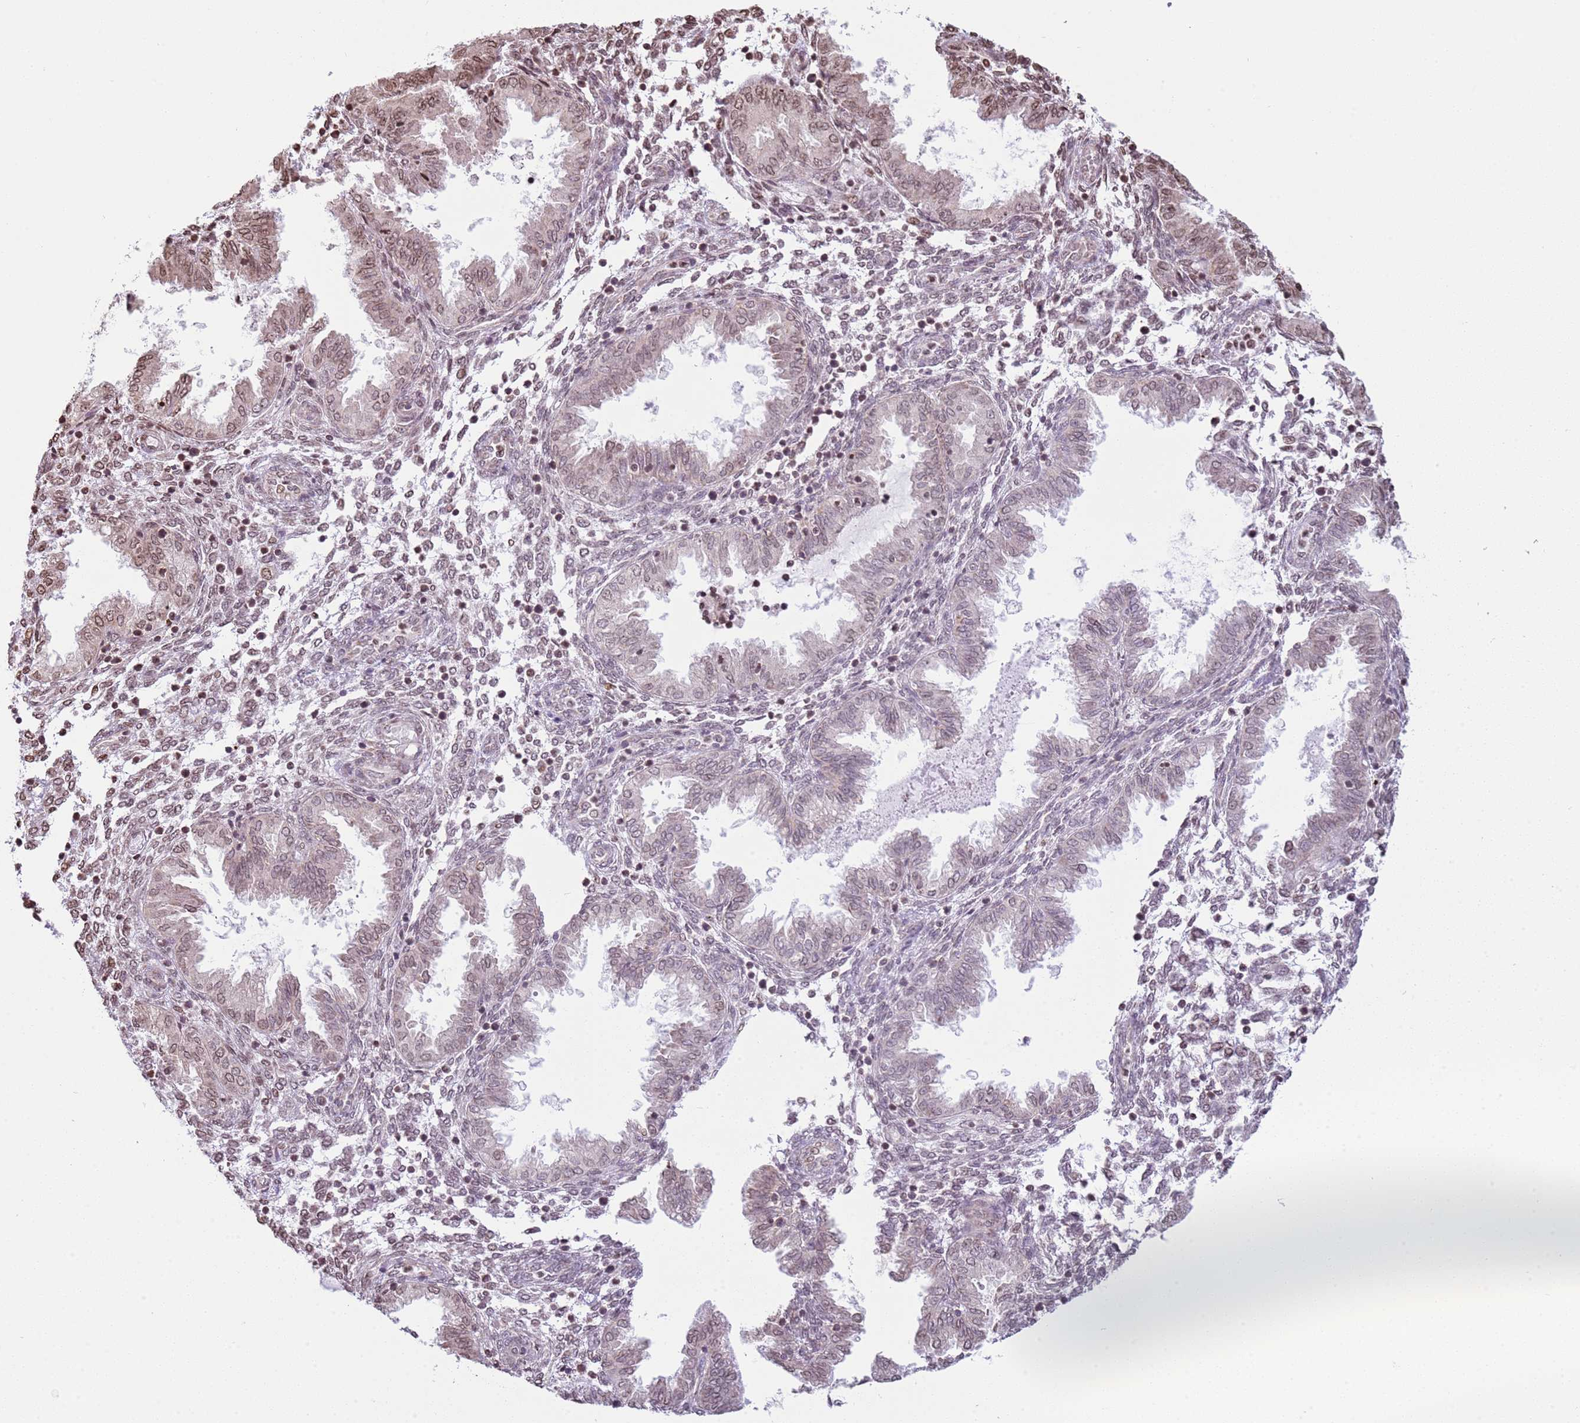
{"staining": {"intensity": "weak", "quantity": "25%-75%", "location": "cytoplasmic/membranous,nuclear"}, "tissue": "endometrium", "cell_type": "Cells in endometrial stroma", "image_type": "normal", "snomed": [{"axis": "morphology", "description": "Normal tissue, NOS"}, {"axis": "topography", "description": "Endometrium"}], "caption": "High-power microscopy captured an immunohistochemistry (IHC) micrograph of unremarkable endometrium, revealing weak cytoplasmic/membranous,nuclear expression in approximately 25%-75% of cells in endometrial stroma.", "gene": "SCAF1", "patient": {"sex": "female", "age": 33}}